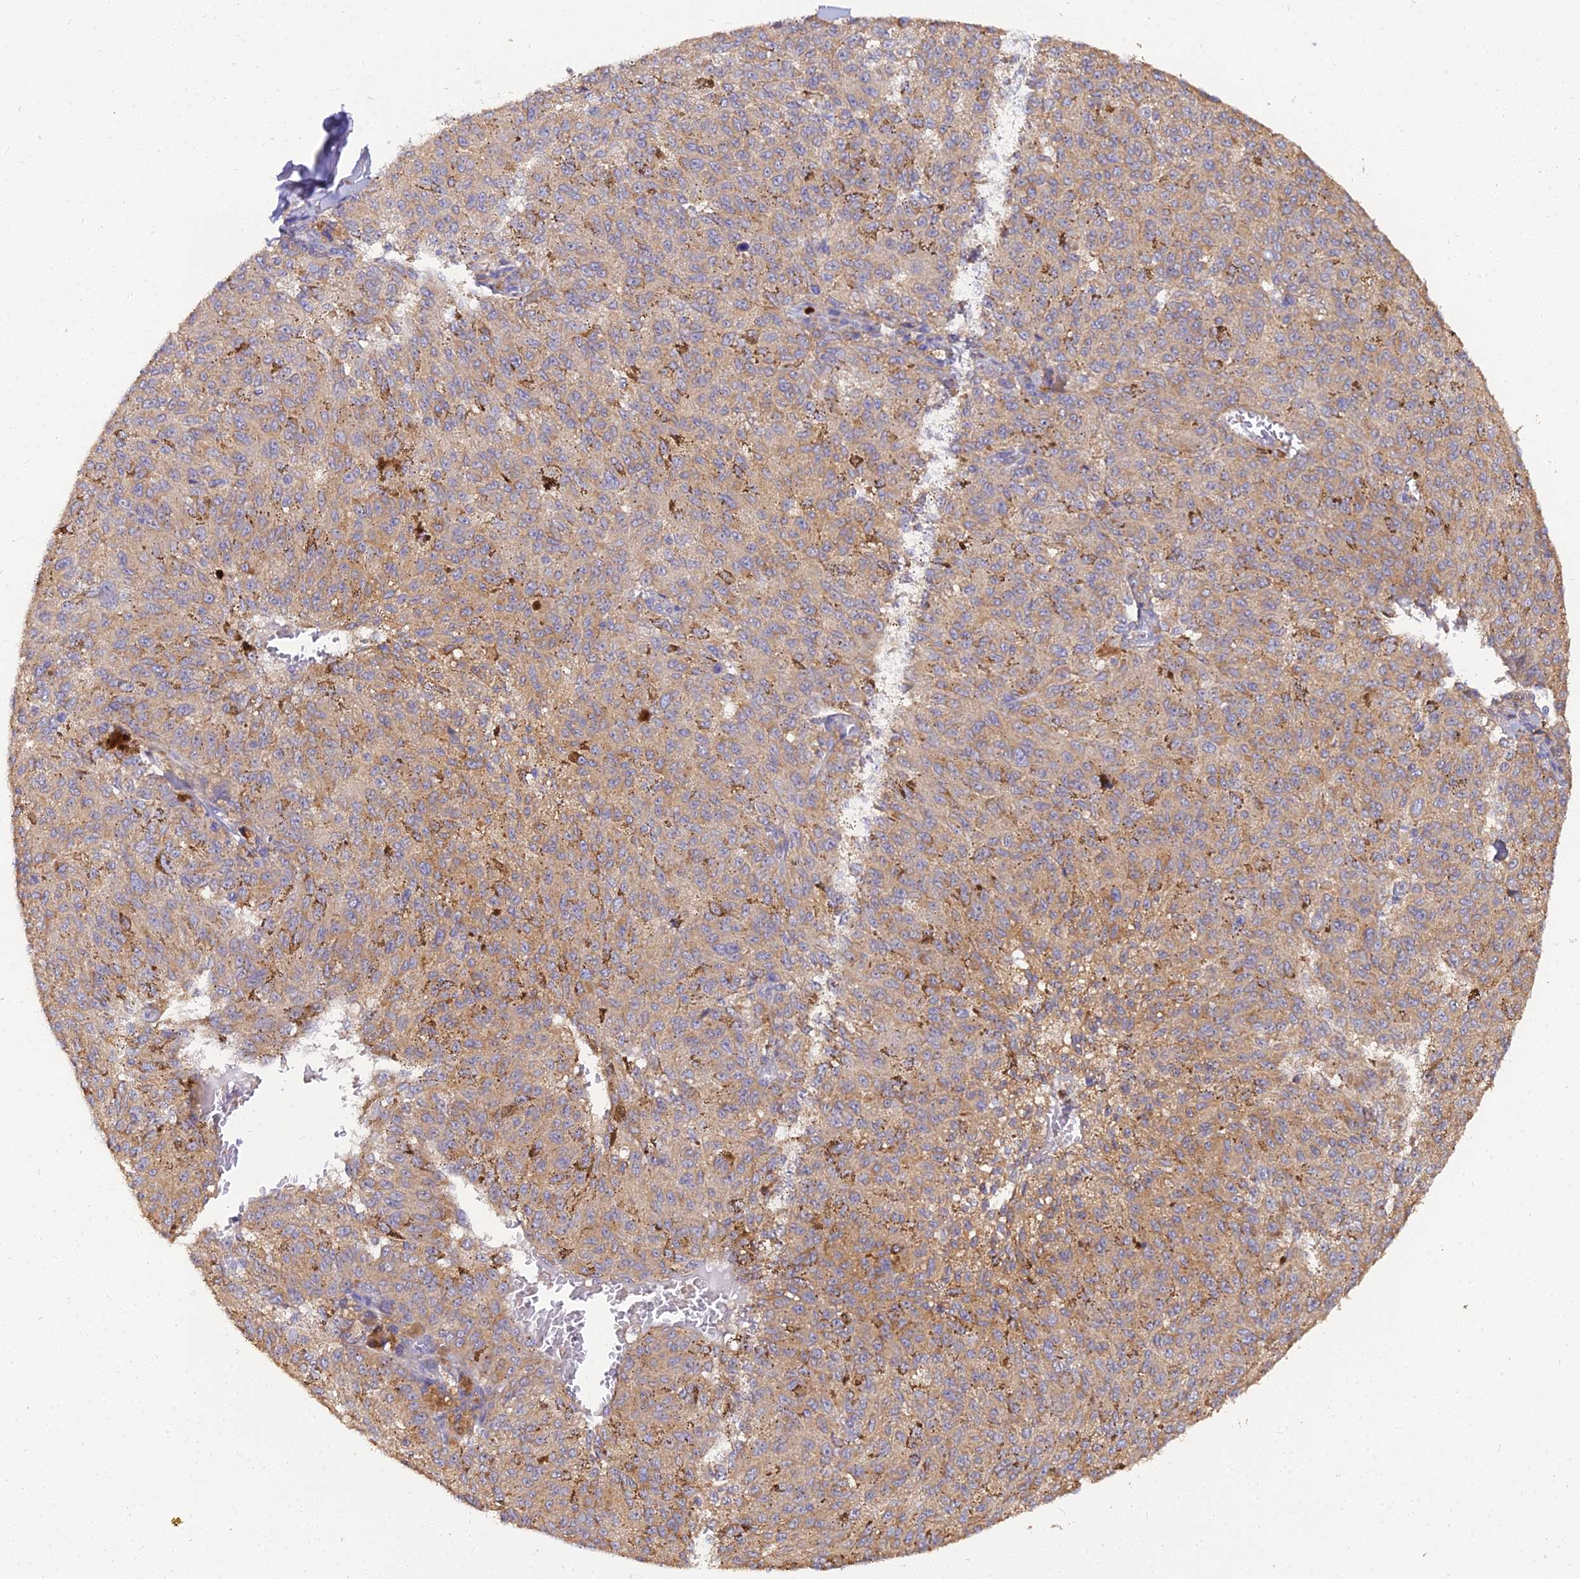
{"staining": {"intensity": "moderate", "quantity": ">75%", "location": "cytoplasmic/membranous"}, "tissue": "melanoma", "cell_type": "Tumor cells", "image_type": "cancer", "snomed": [{"axis": "morphology", "description": "Malignant melanoma, NOS"}, {"axis": "topography", "description": "Skin"}], "caption": "Melanoma stained for a protein (brown) demonstrates moderate cytoplasmic/membranous positive expression in approximately >75% of tumor cells.", "gene": "ARL8B", "patient": {"sex": "female", "age": 72}}